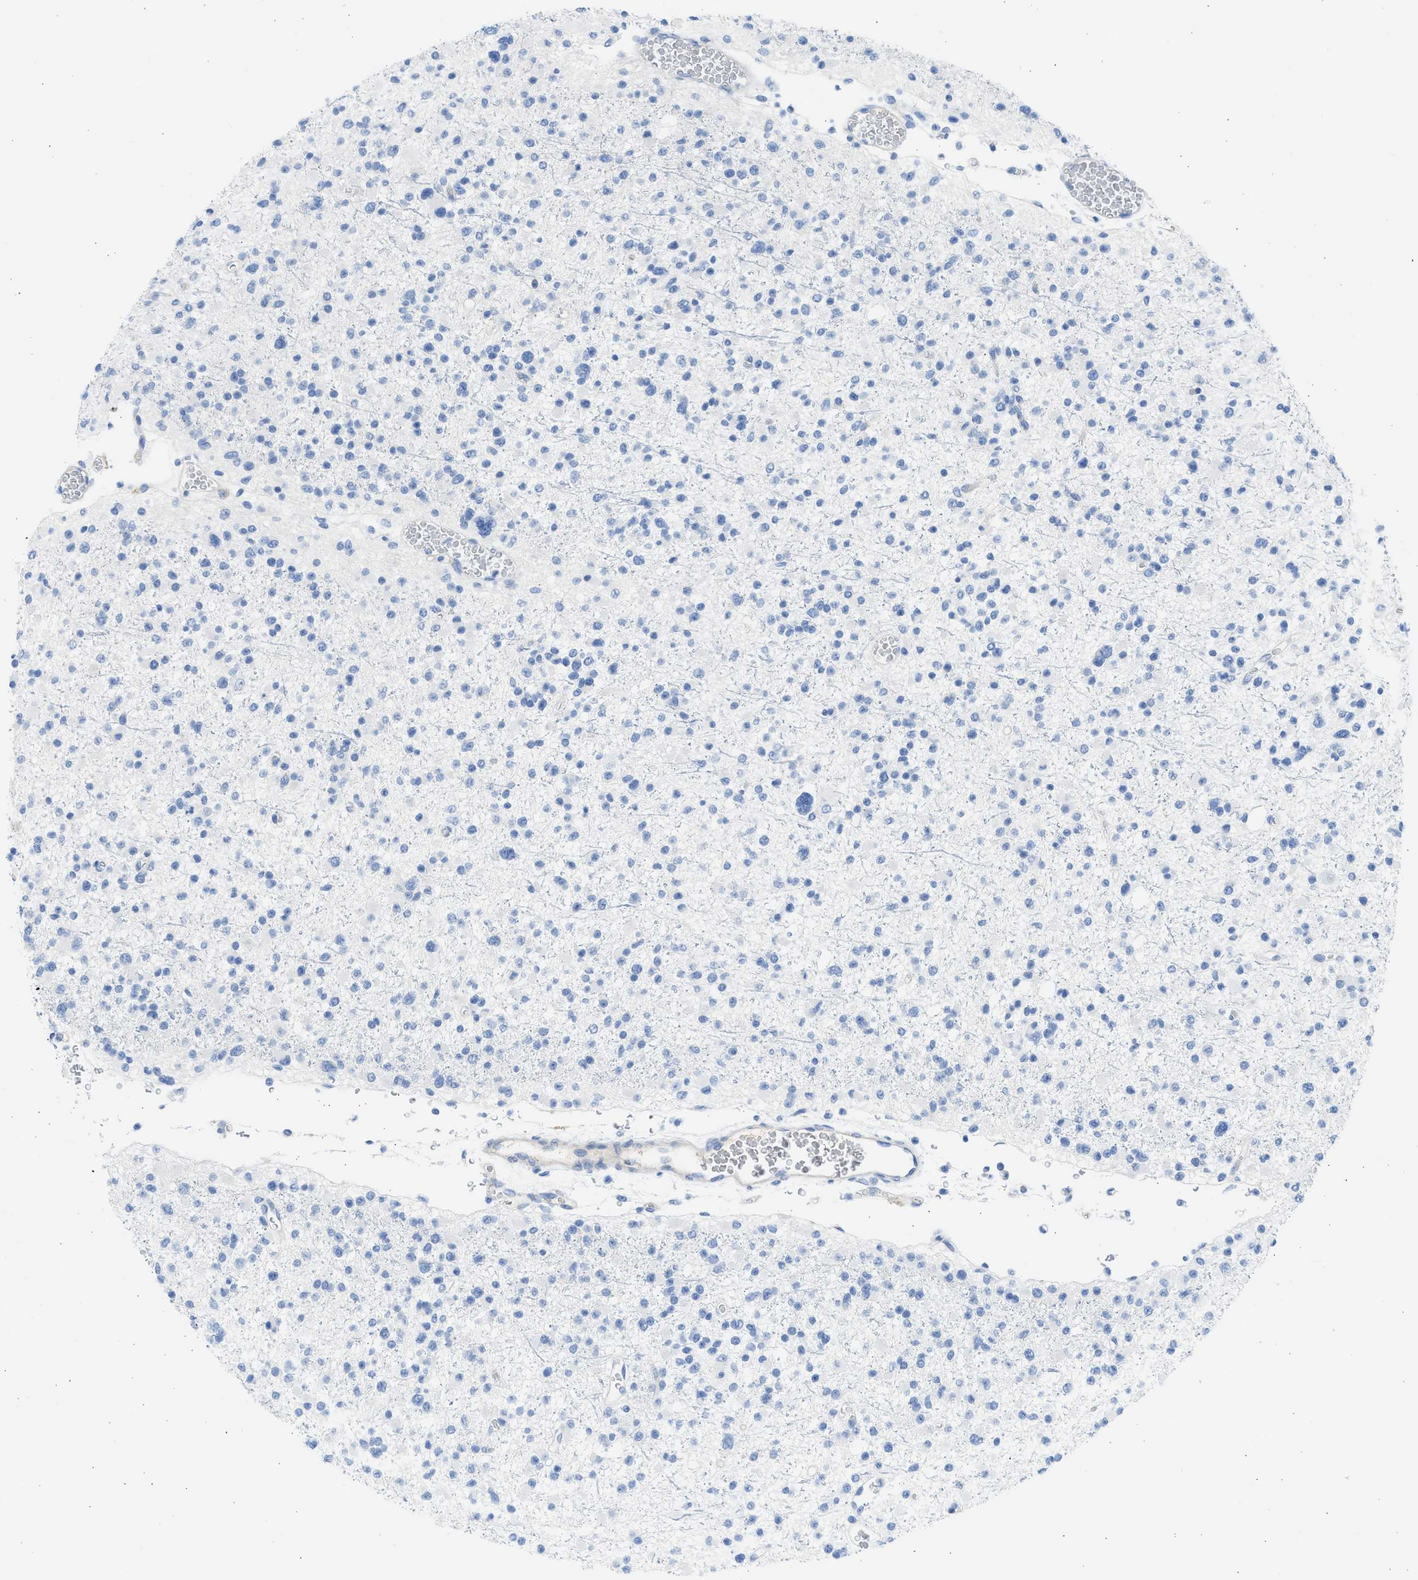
{"staining": {"intensity": "negative", "quantity": "none", "location": "none"}, "tissue": "glioma", "cell_type": "Tumor cells", "image_type": "cancer", "snomed": [{"axis": "morphology", "description": "Glioma, malignant, Low grade"}, {"axis": "topography", "description": "Brain"}], "caption": "Glioma was stained to show a protein in brown. There is no significant expression in tumor cells.", "gene": "SPATA3", "patient": {"sex": "female", "age": 22}}